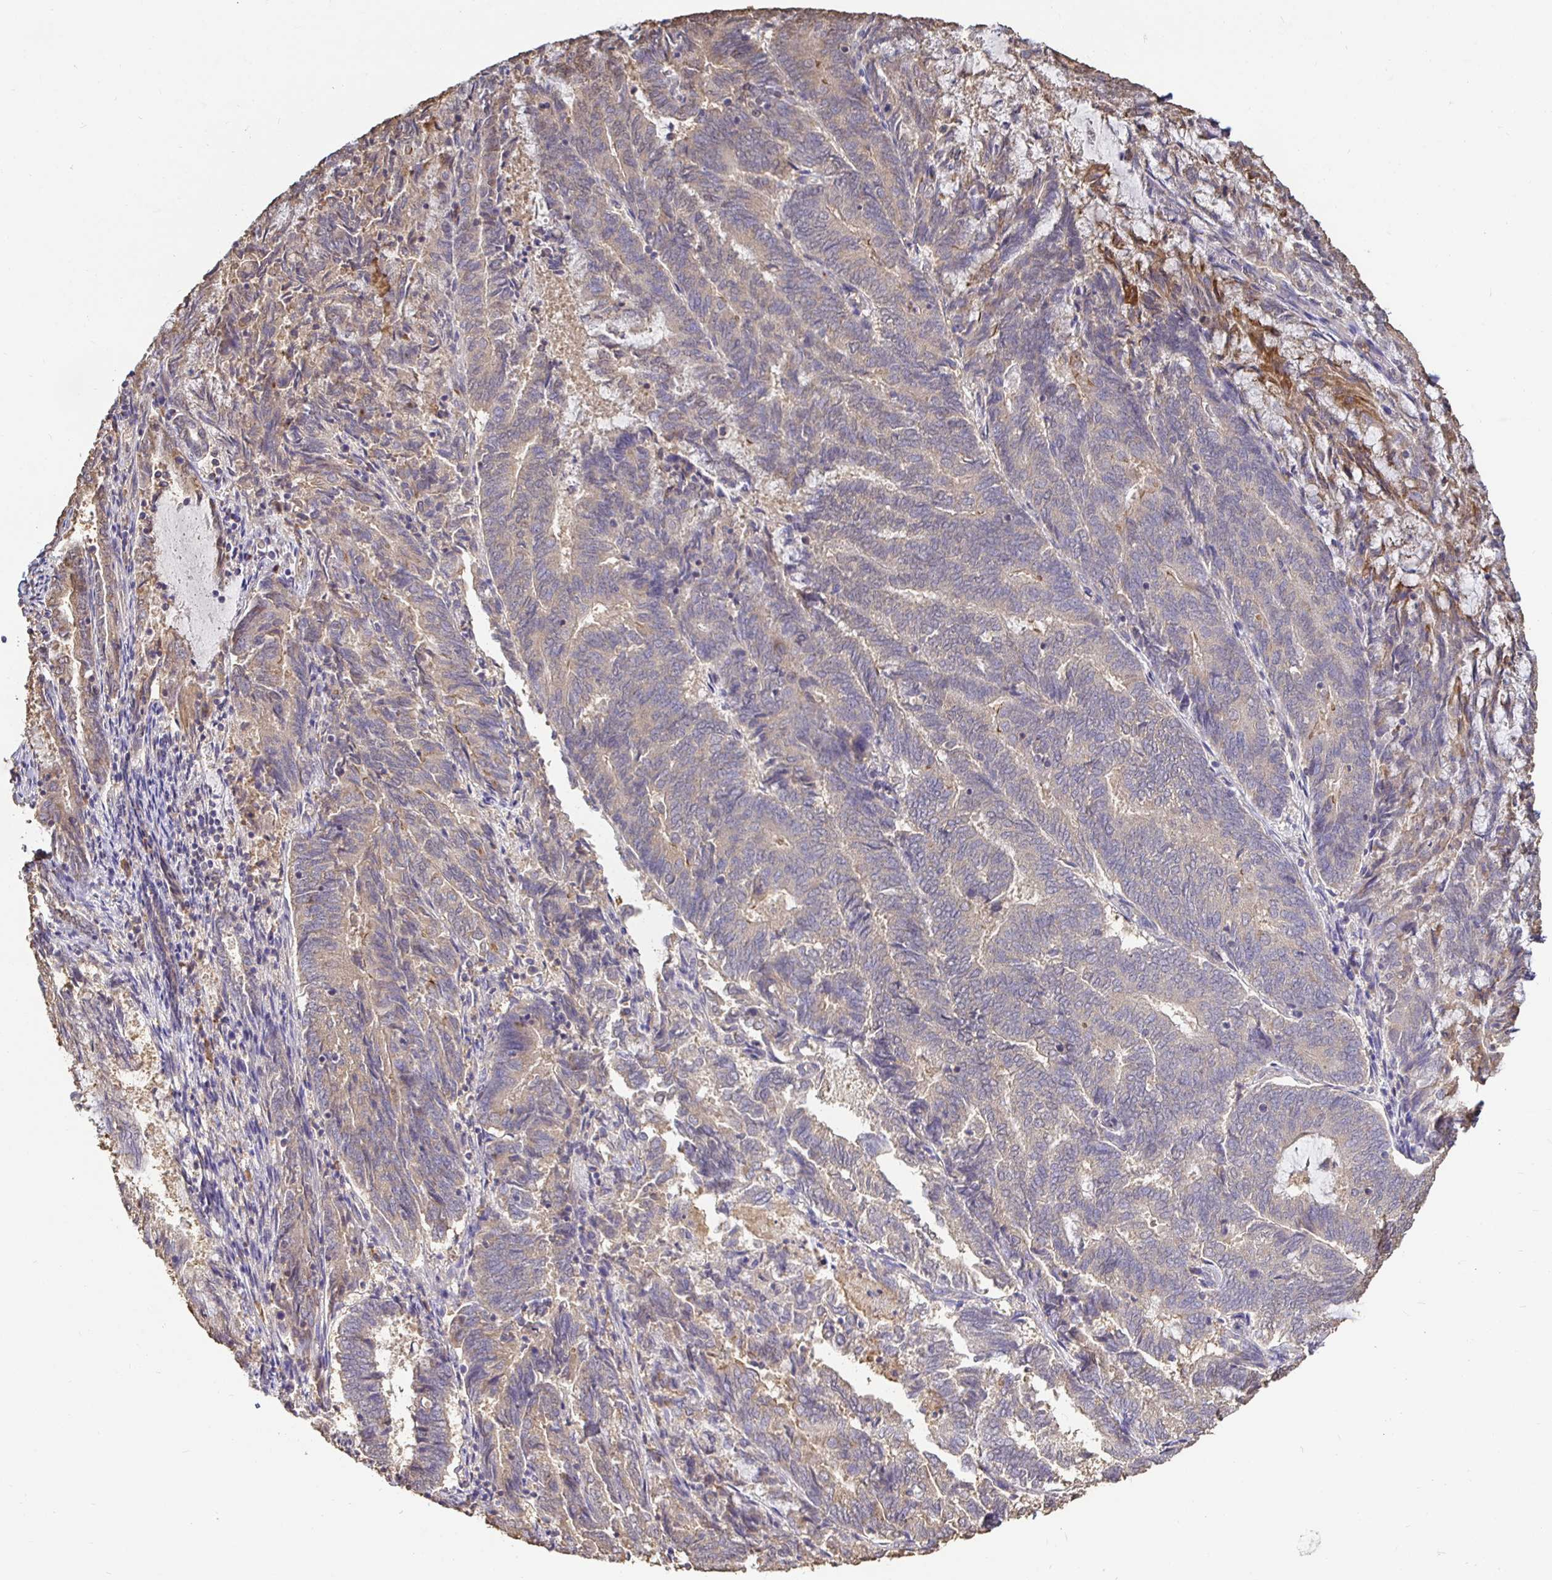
{"staining": {"intensity": "weak", "quantity": "<25%", "location": "cytoplasmic/membranous"}, "tissue": "endometrial cancer", "cell_type": "Tumor cells", "image_type": "cancer", "snomed": [{"axis": "morphology", "description": "Adenocarcinoma, NOS"}, {"axis": "topography", "description": "Endometrium"}], "caption": "An immunohistochemistry photomicrograph of endometrial cancer is shown. There is no staining in tumor cells of endometrial cancer.", "gene": "MAPK8IP3", "patient": {"sex": "female", "age": 80}}